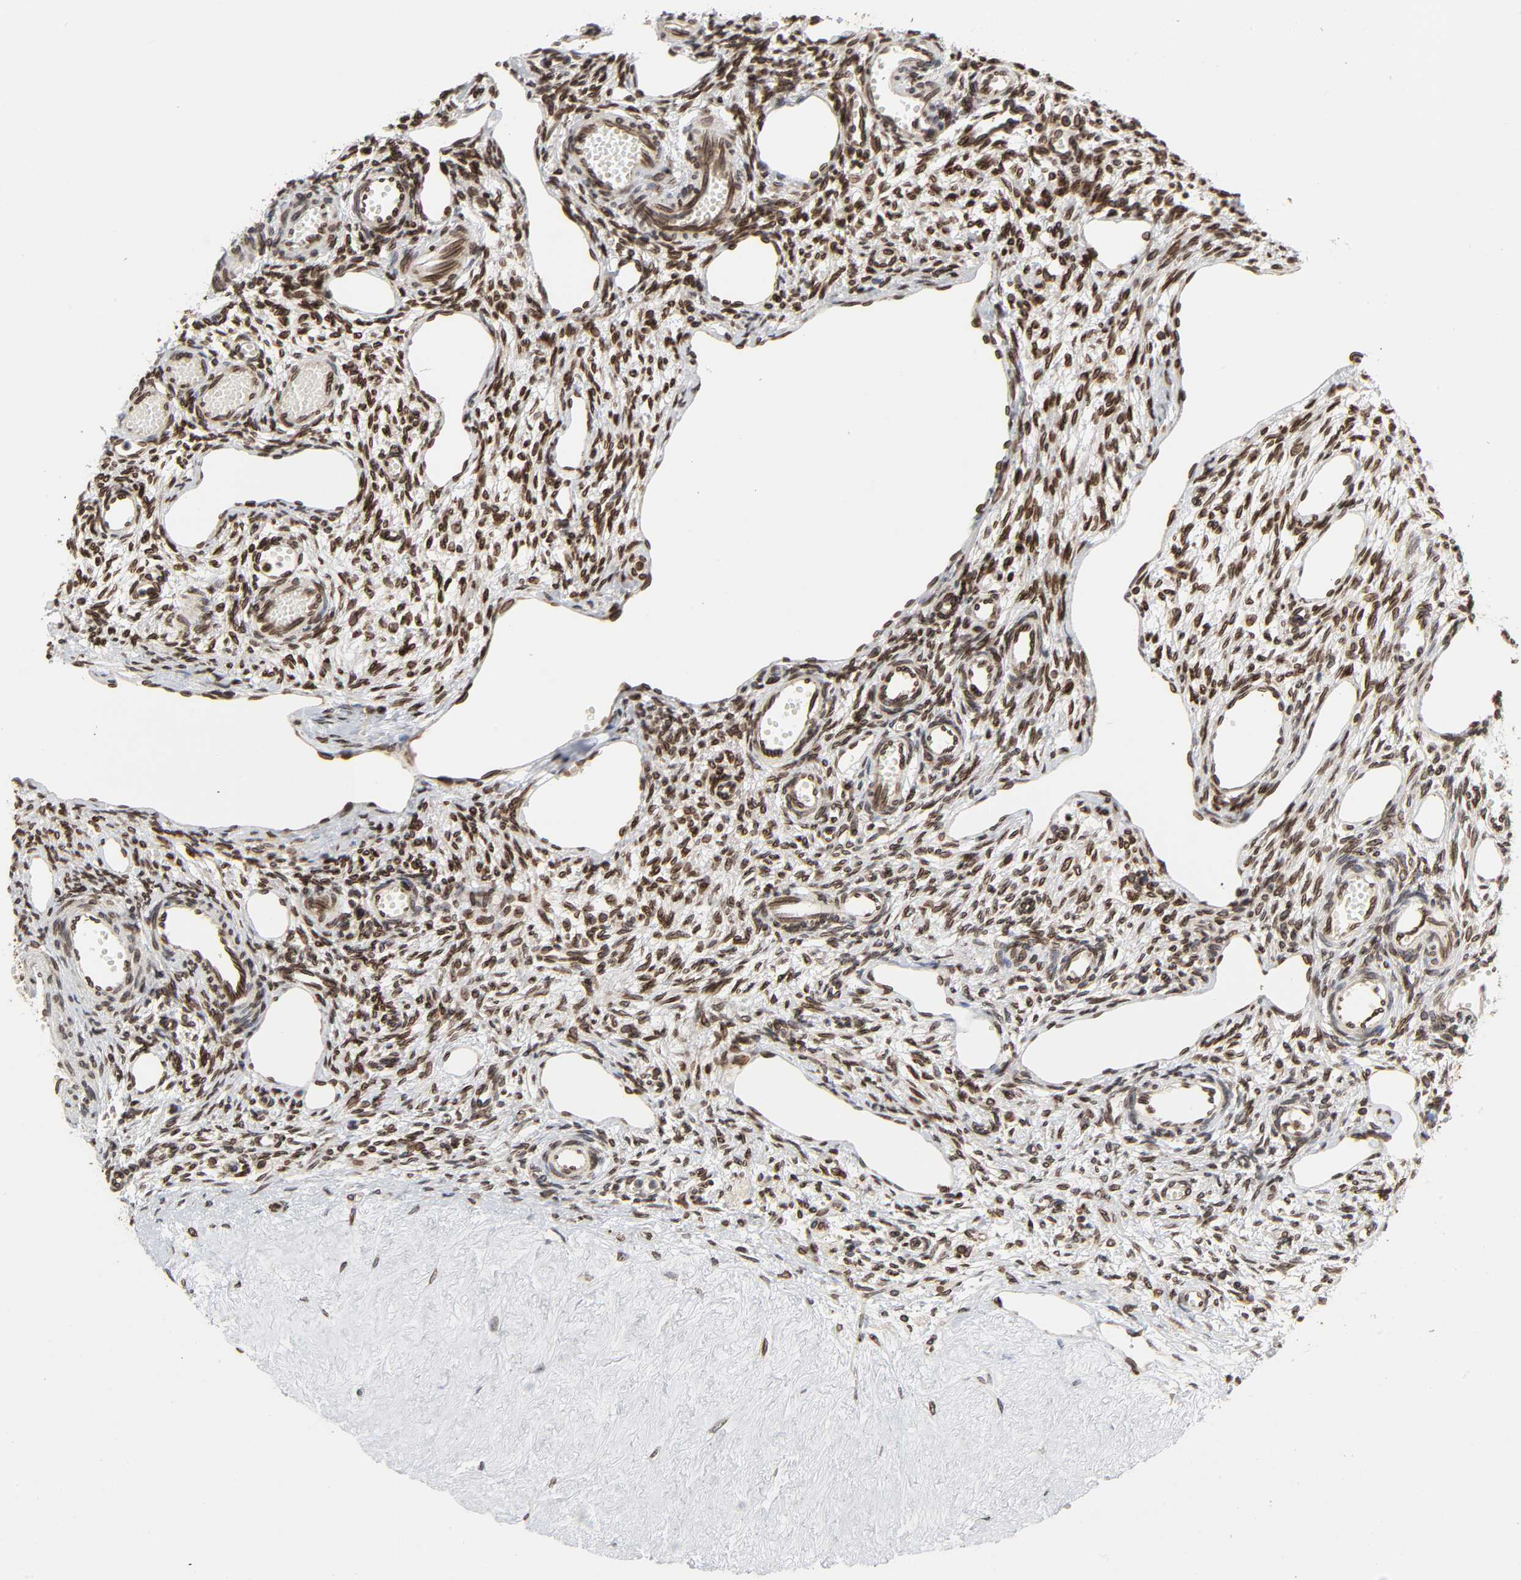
{"staining": {"intensity": "strong", "quantity": ">75%", "location": "cytoplasmic/membranous,nuclear"}, "tissue": "ovary", "cell_type": "Ovarian stroma cells", "image_type": "normal", "snomed": [{"axis": "morphology", "description": "Normal tissue, NOS"}, {"axis": "topography", "description": "Ovary"}], "caption": "Strong cytoplasmic/membranous,nuclear staining is appreciated in about >75% of ovarian stroma cells in normal ovary. (Stains: DAB (3,3'-diaminobenzidine) in brown, nuclei in blue, Microscopy: brightfield microscopy at high magnification).", "gene": "RANGAP1", "patient": {"sex": "female", "age": 33}}